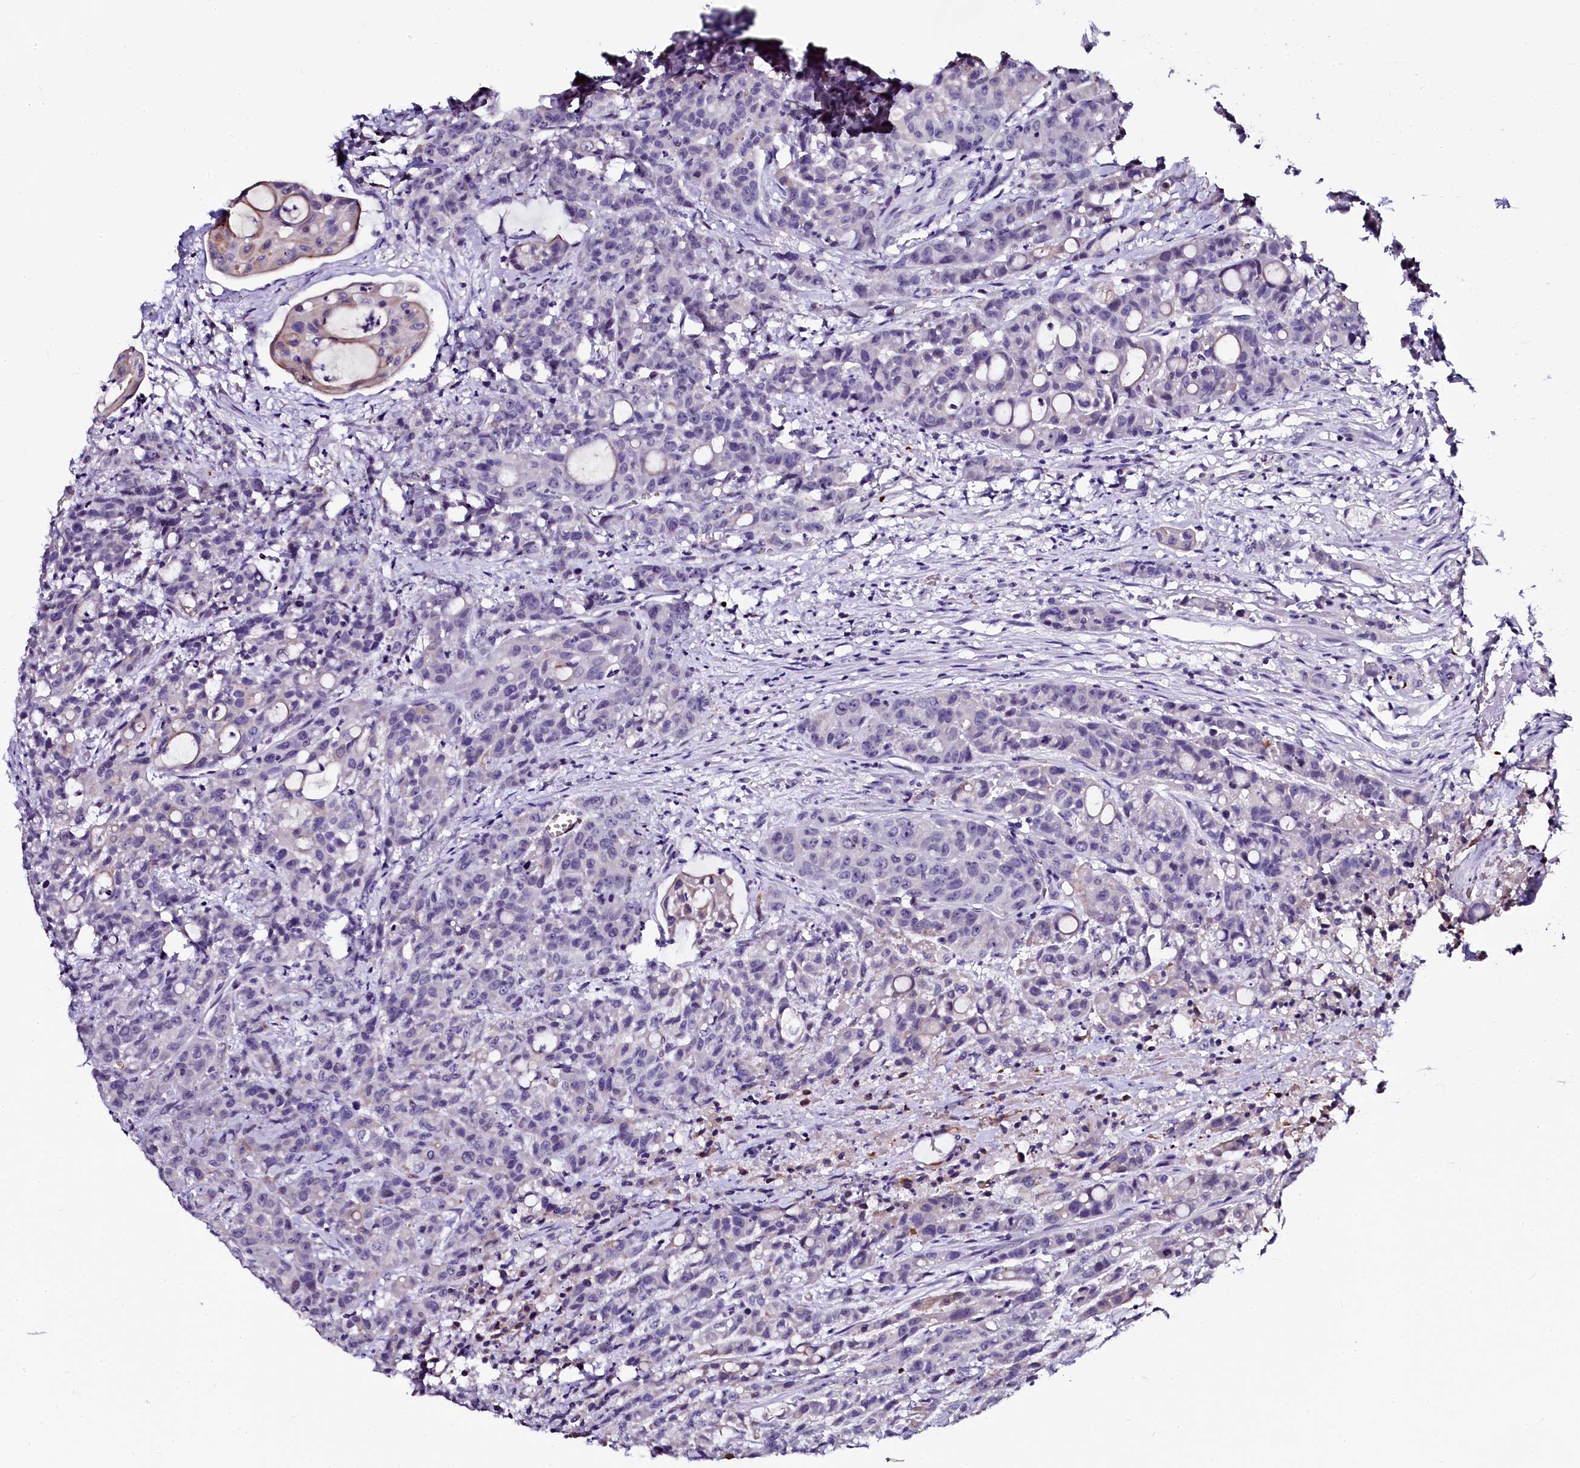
{"staining": {"intensity": "negative", "quantity": "none", "location": "none"}, "tissue": "colorectal cancer", "cell_type": "Tumor cells", "image_type": "cancer", "snomed": [{"axis": "morphology", "description": "Adenocarcinoma, NOS"}, {"axis": "topography", "description": "Colon"}], "caption": "Tumor cells show no significant staining in colorectal cancer.", "gene": "CTDSPL2", "patient": {"sex": "male", "age": 62}}